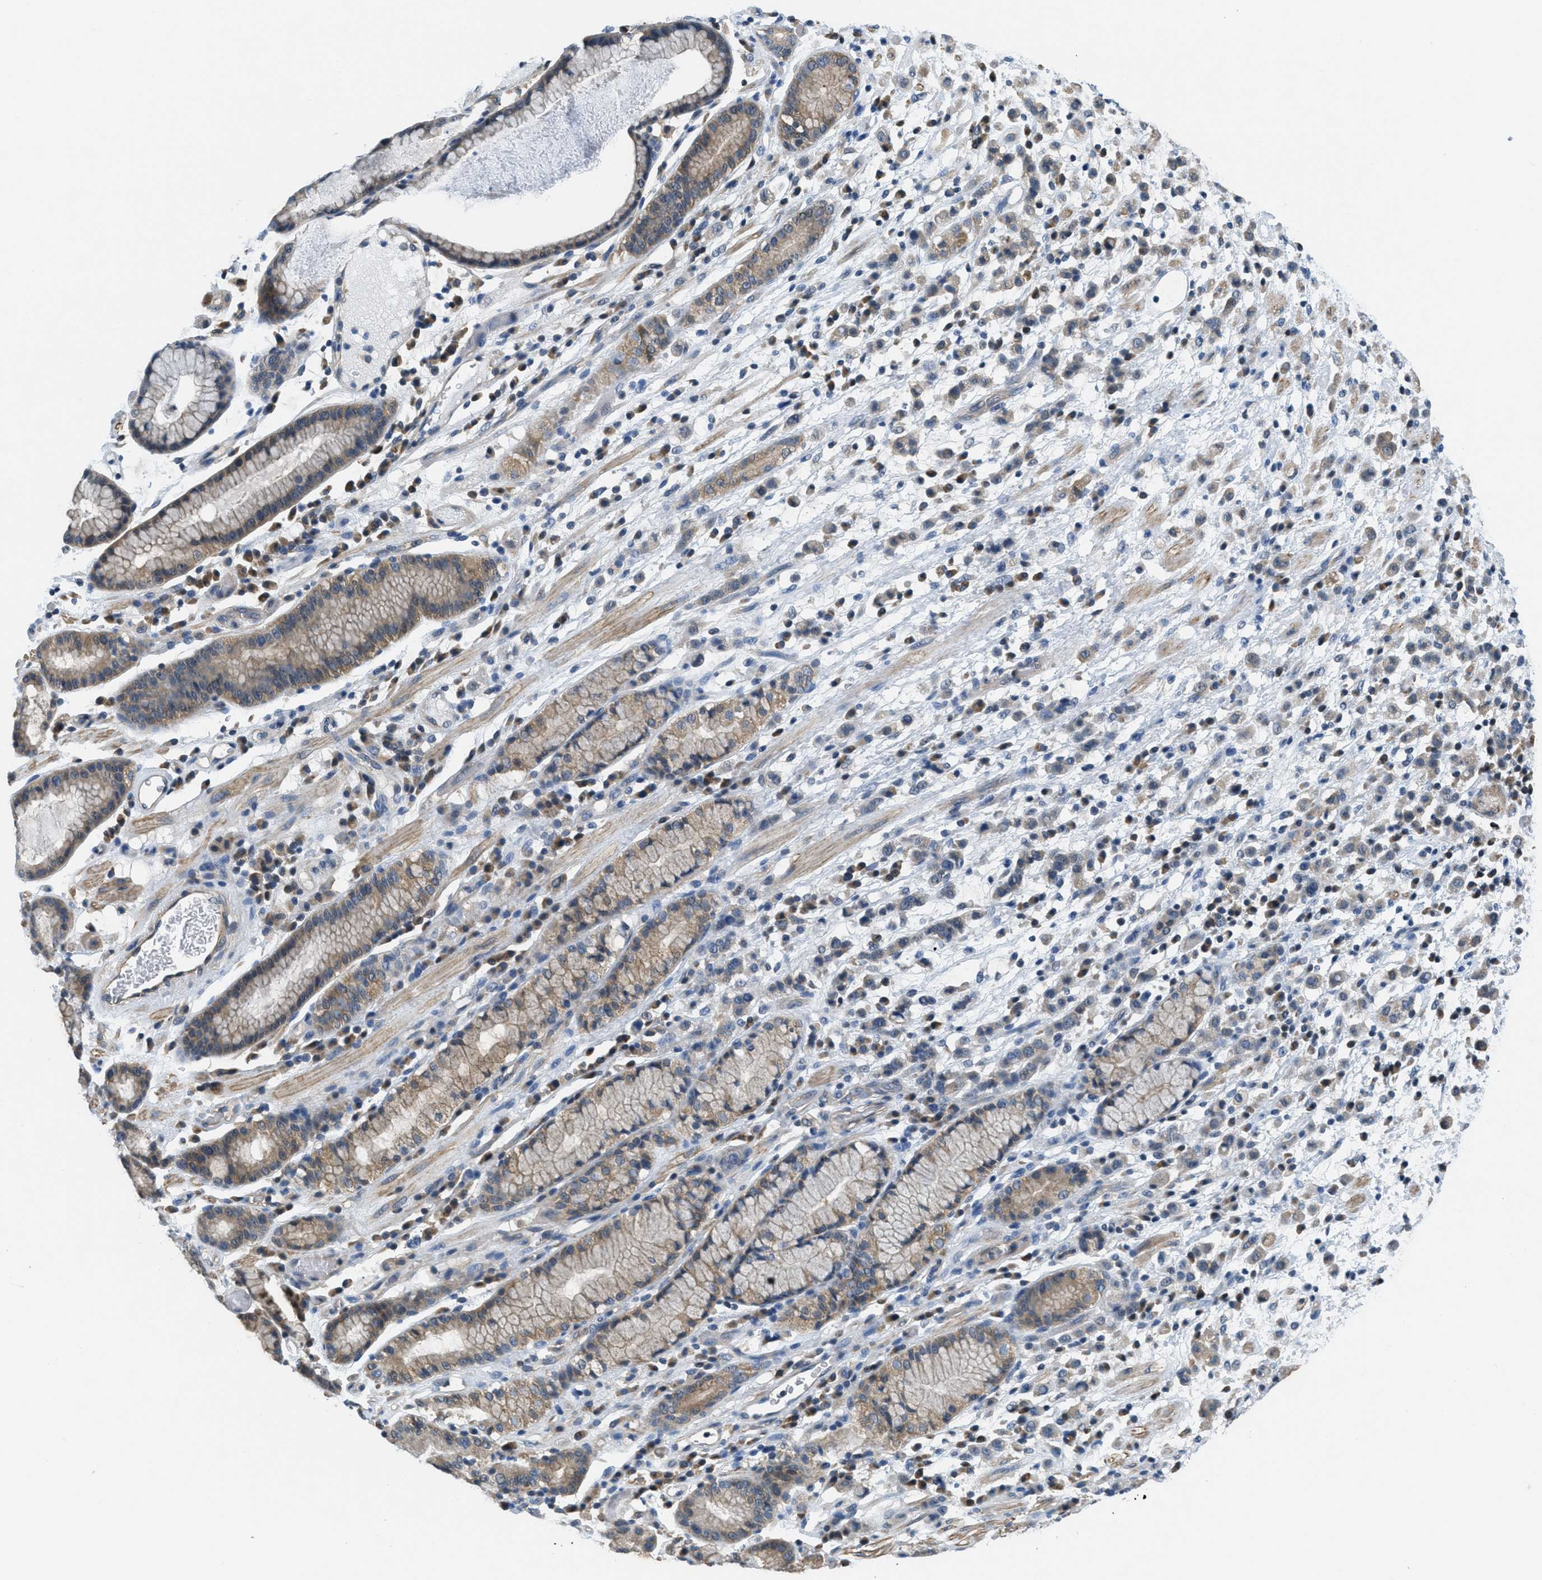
{"staining": {"intensity": "moderate", "quantity": "25%-75%", "location": "cytoplasmic/membranous"}, "tissue": "stomach cancer", "cell_type": "Tumor cells", "image_type": "cancer", "snomed": [{"axis": "morphology", "description": "Adenocarcinoma, NOS"}, {"axis": "topography", "description": "Stomach, lower"}], "caption": "Immunohistochemical staining of adenocarcinoma (stomach) displays medium levels of moderate cytoplasmic/membranous protein staining in approximately 25%-75% of tumor cells. (Brightfield microscopy of DAB IHC at high magnification).", "gene": "PIP5K1C", "patient": {"sex": "male", "age": 88}}